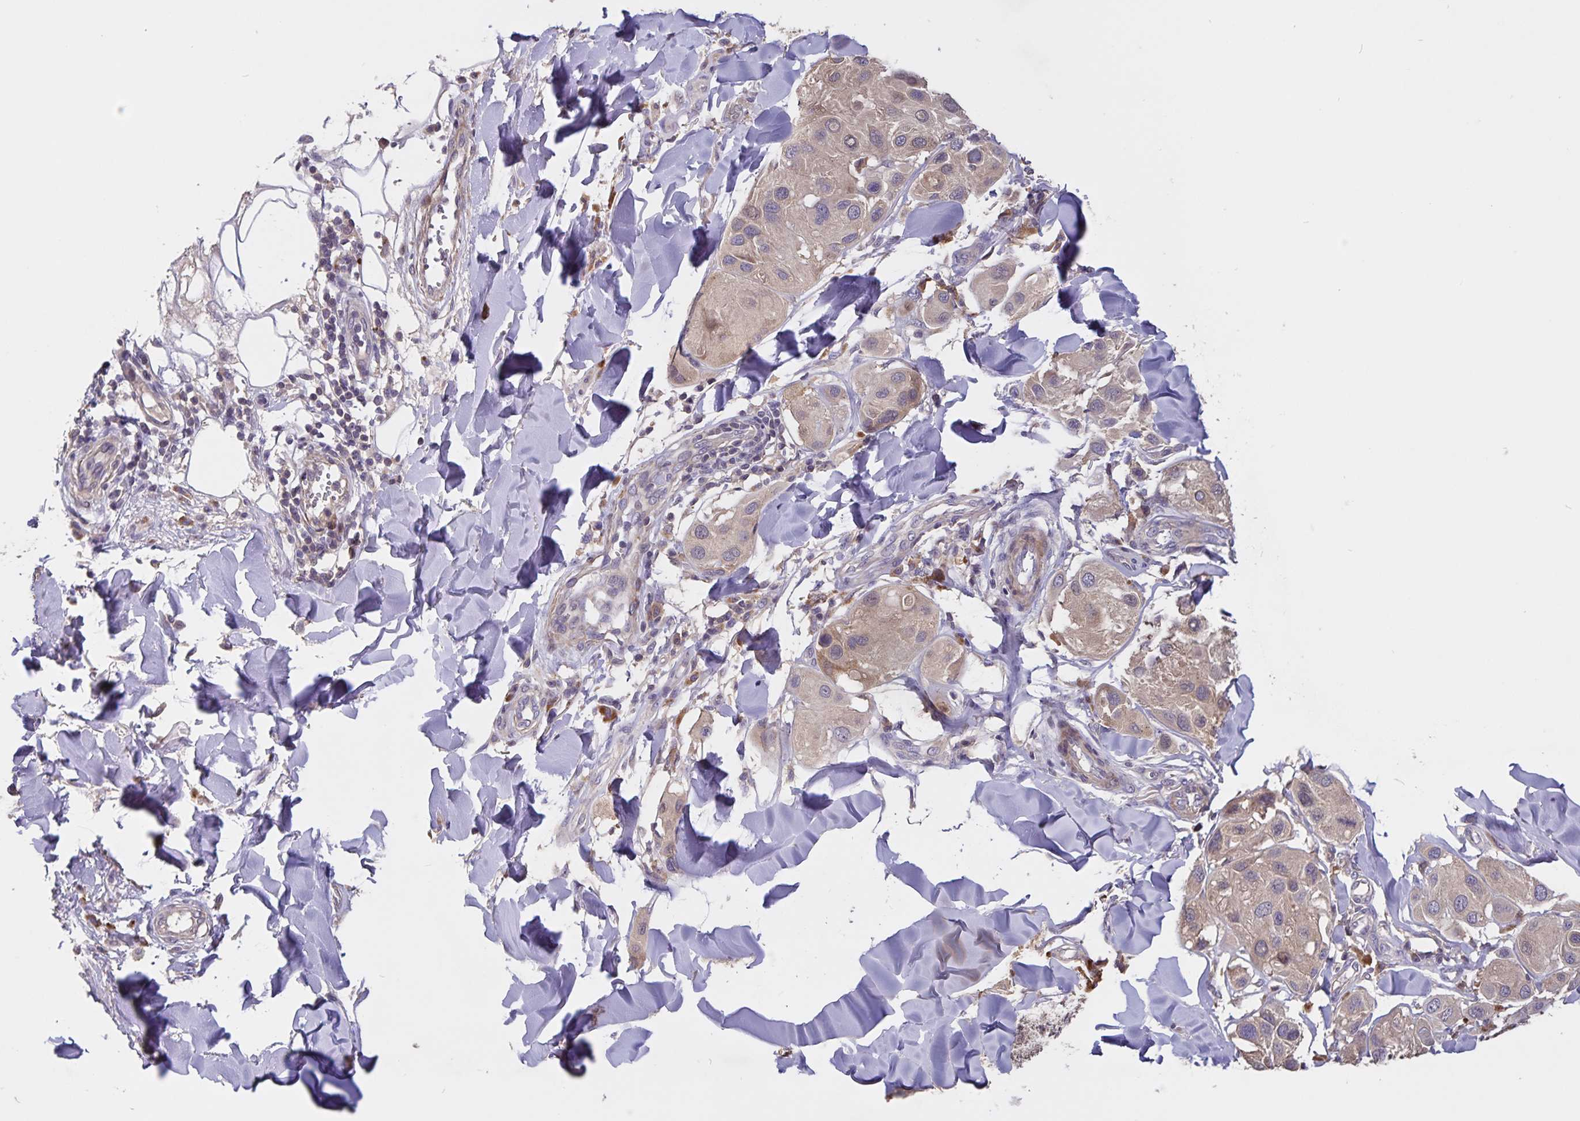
{"staining": {"intensity": "weak", "quantity": ">75%", "location": "cytoplasmic/membranous"}, "tissue": "melanoma", "cell_type": "Tumor cells", "image_type": "cancer", "snomed": [{"axis": "morphology", "description": "Malignant melanoma, Metastatic site"}, {"axis": "topography", "description": "Skin"}], "caption": "Immunohistochemistry staining of malignant melanoma (metastatic site), which reveals low levels of weak cytoplasmic/membranous expression in approximately >75% of tumor cells indicating weak cytoplasmic/membranous protein expression. The staining was performed using DAB (brown) for protein detection and nuclei were counterstained in hematoxylin (blue).", "gene": "FBXL16", "patient": {"sex": "male", "age": 41}}